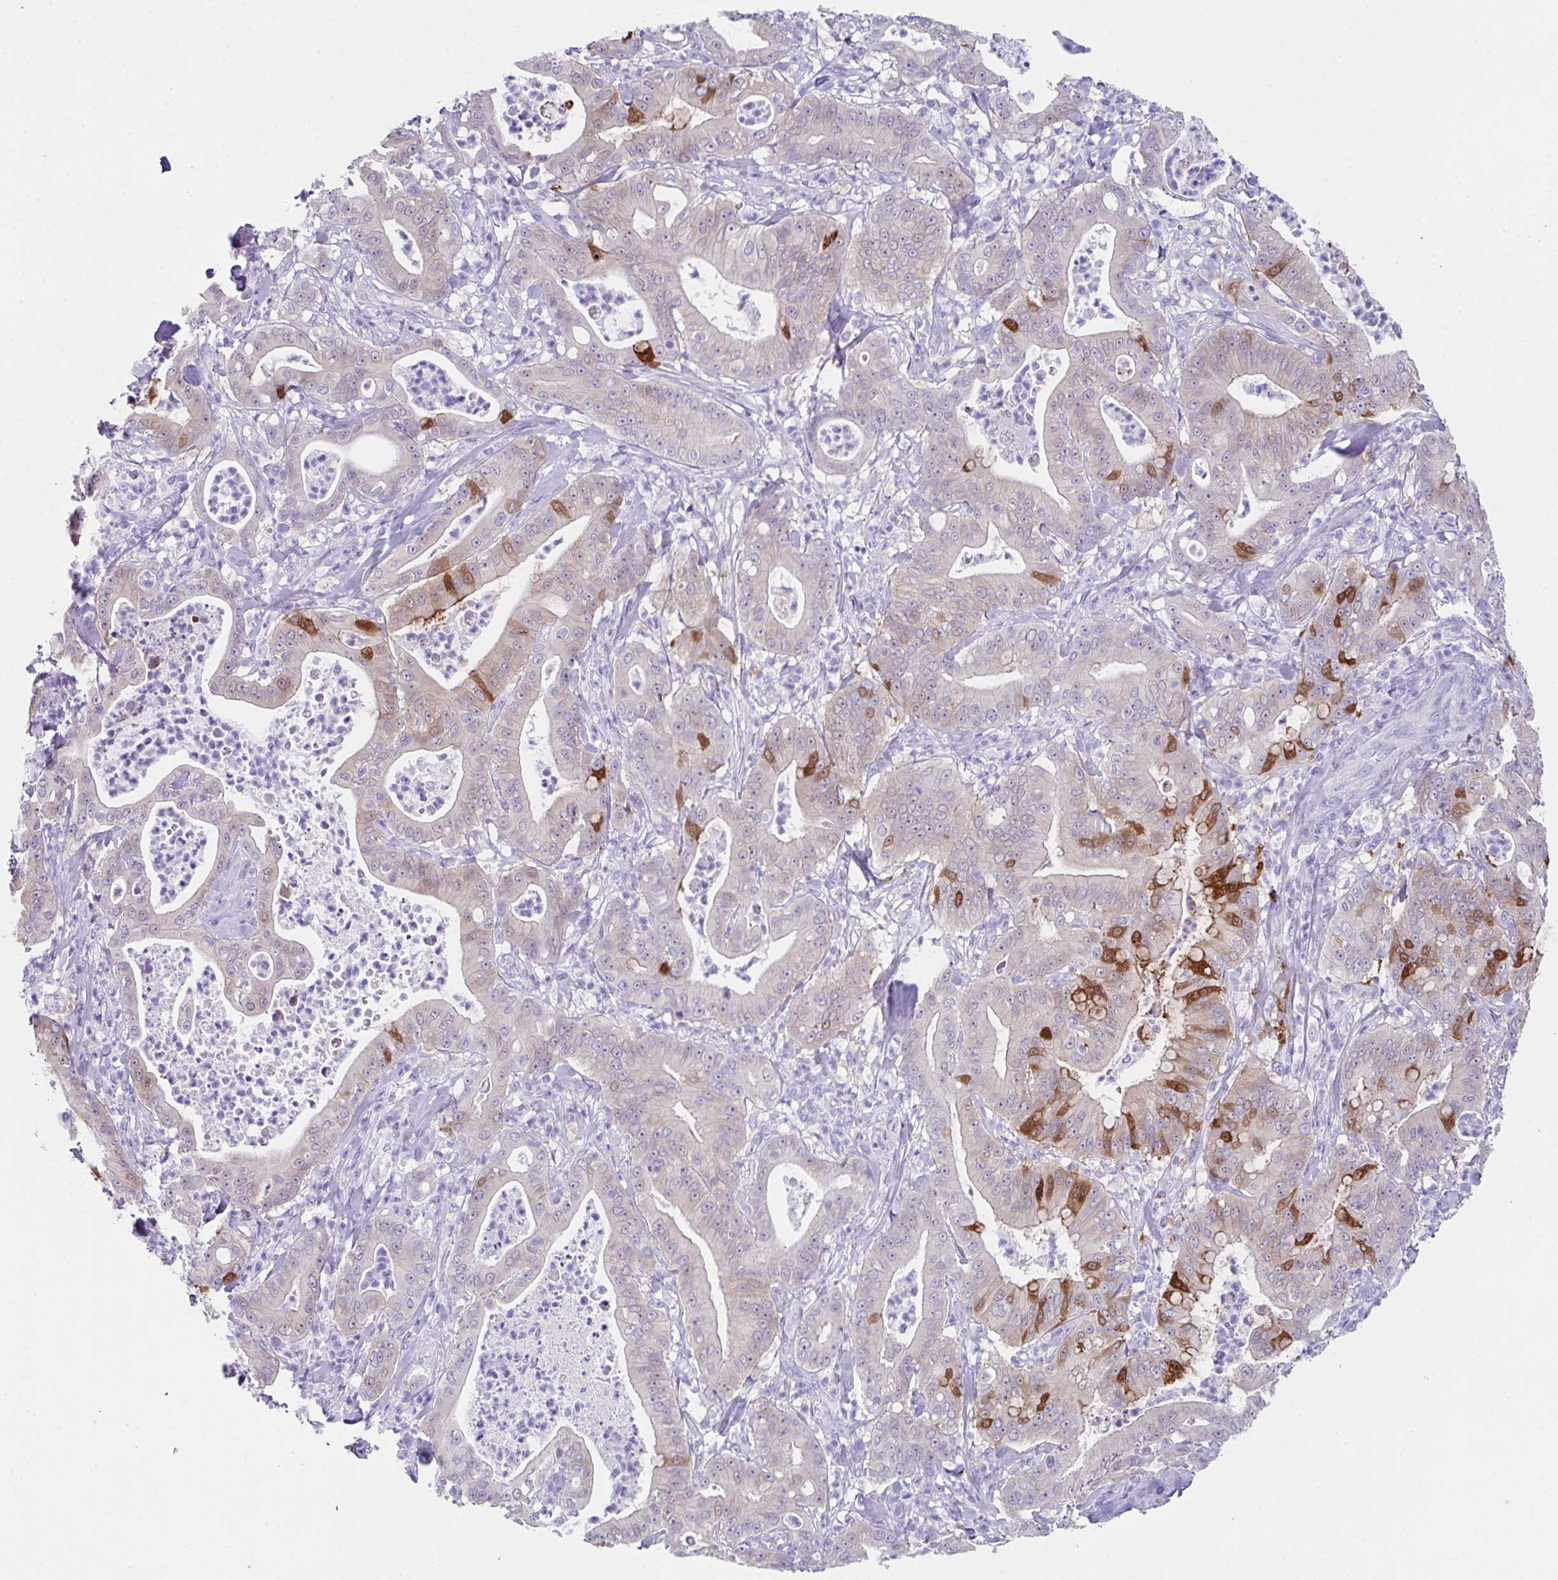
{"staining": {"intensity": "strong", "quantity": "<25%", "location": "cytoplasmic/membranous"}, "tissue": "pancreatic cancer", "cell_type": "Tumor cells", "image_type": "cancer", "snomed": [{"axis": "morphology", "description": "Adenocarcinoma, NOS"}, {"axis": "topography", "description": "Pancreas"}], "caption": "The image displays immunohistochemical staining of pancreatic cancer (adenocarcinoma). There is strong cytoplasmic/membranous positivity is appreciated in approximately <25% of tumor cells.", "gene": "LGALS4", "patient": {"sex": "male", "age": 71}}